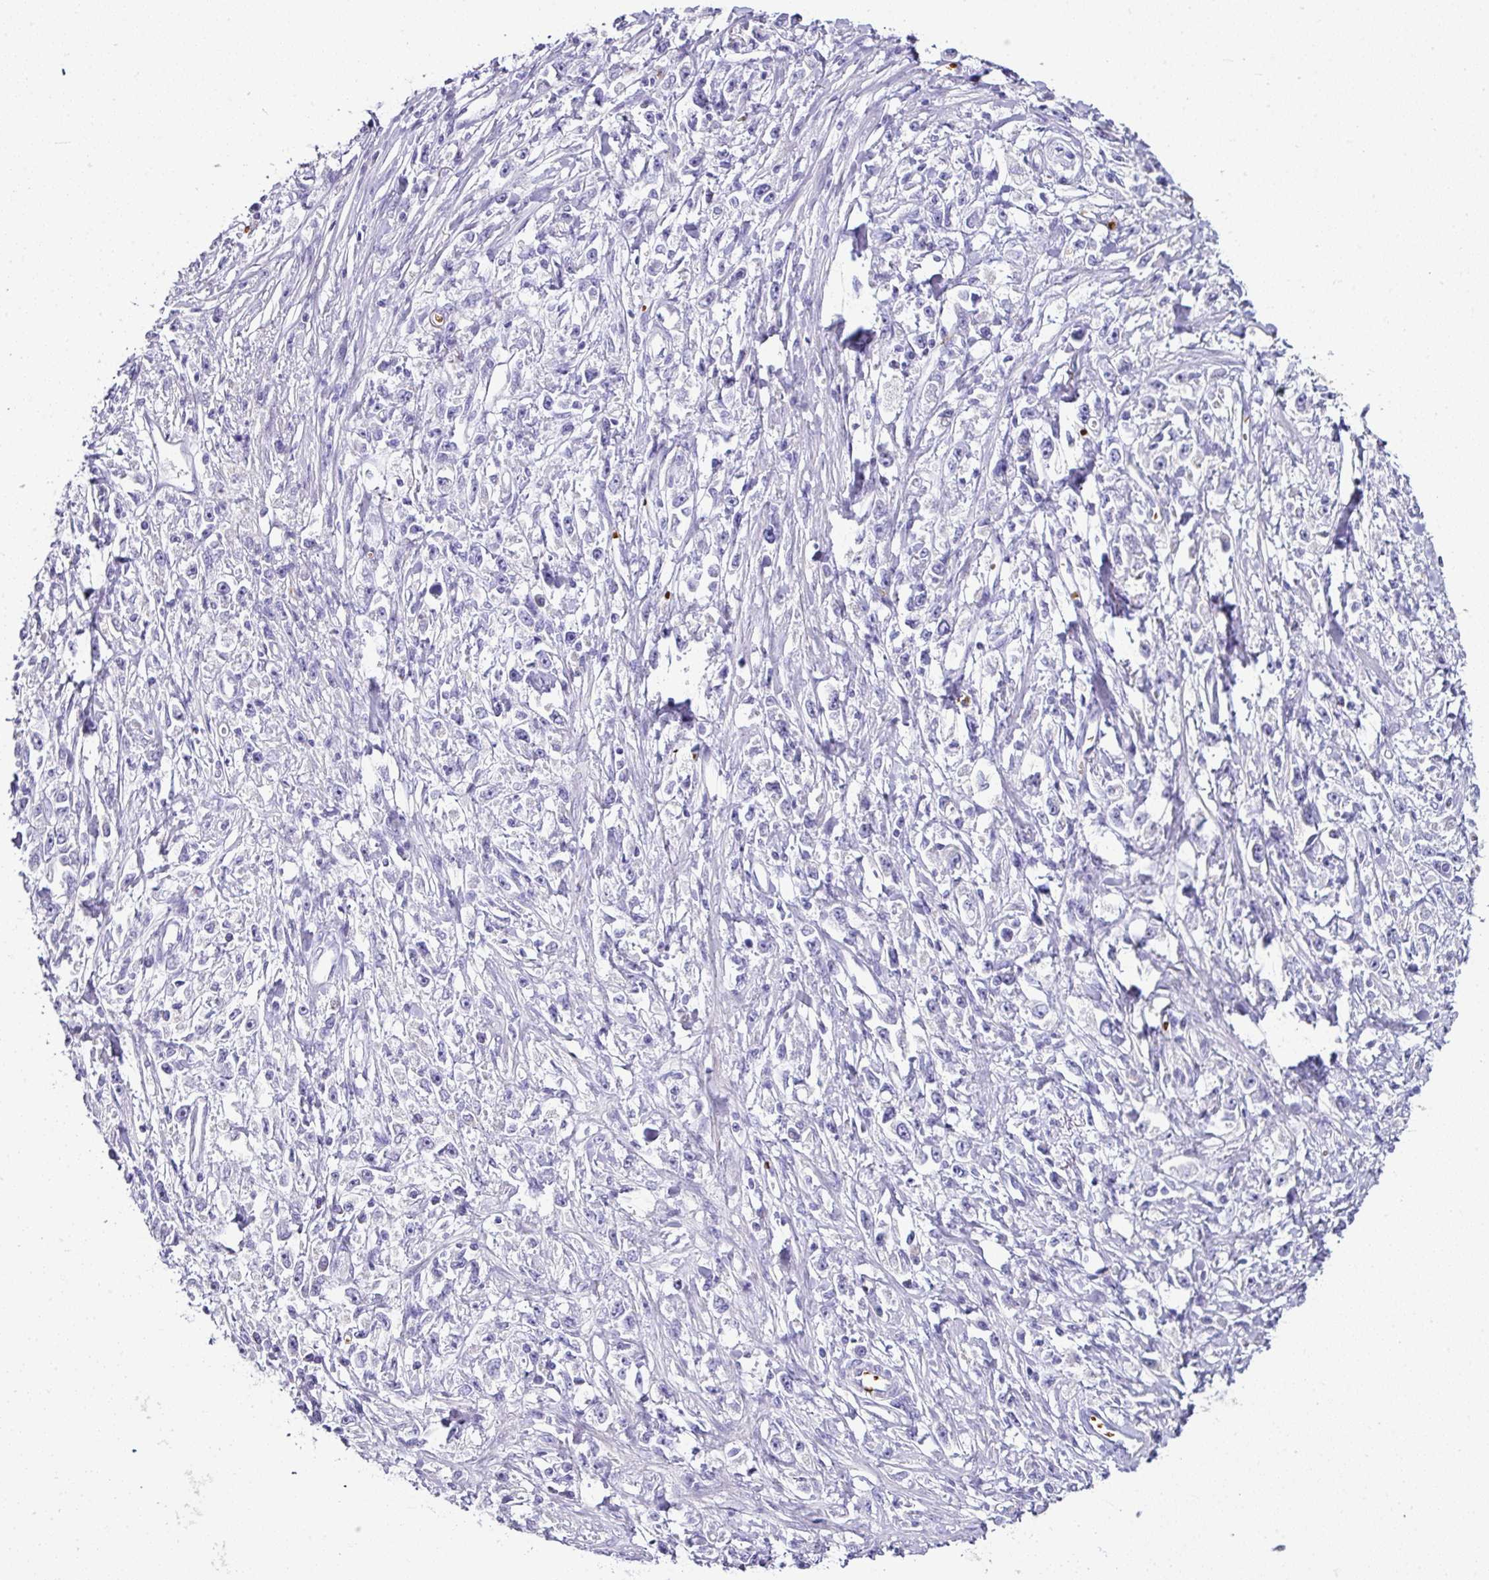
{"staining": {"intensity": "negative", "quantity": "none", "location": "none"}, "tissue": "stomach cancer", "cell_type": "Tumor cells", "image_type": "cancer", "snomed": [{"axis": "morphology", "description": "Adenocarcinoma, NOS"}, {"axis": "topography", "description": "Stomach"}], "caption": "Immunohistochemical staining of human stomach cancer demonstrates no significant positivity in tumor cells.", "gene": "NAPSA", "patient": {"sex": "female", "age": 59}}